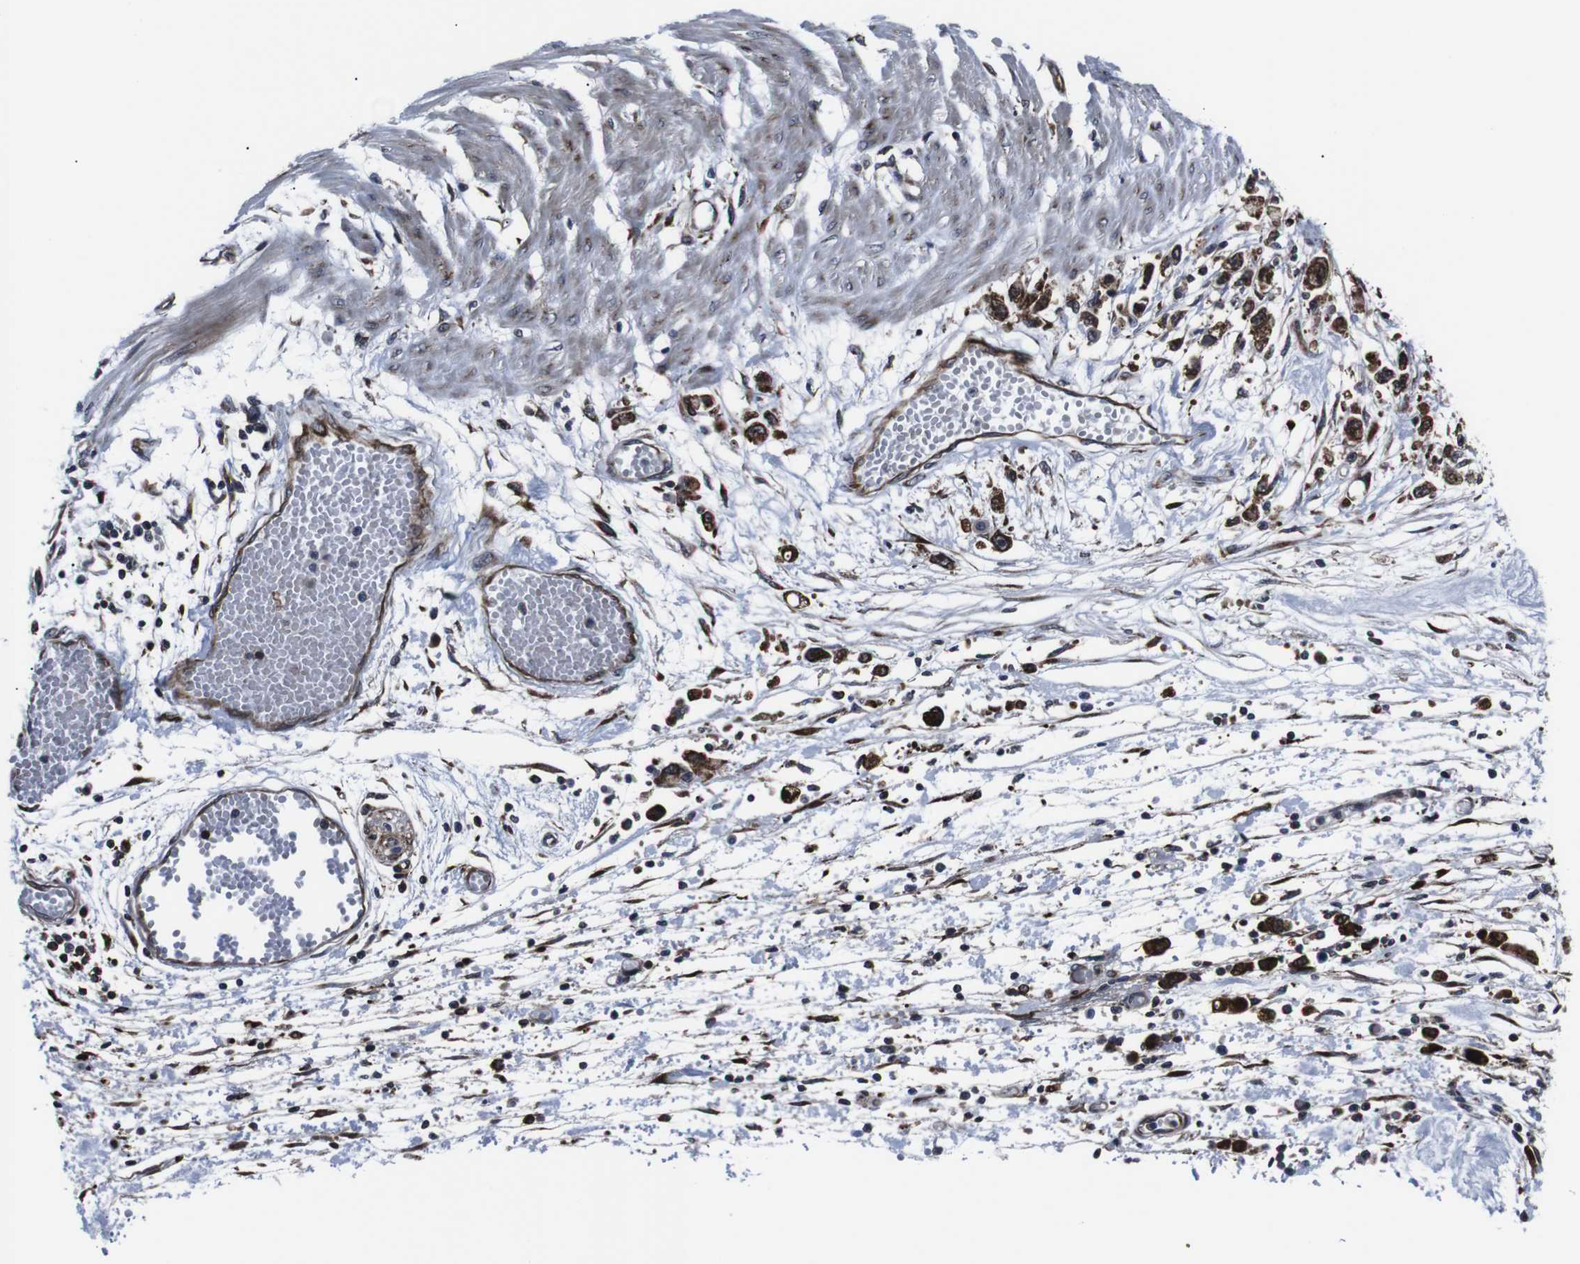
{"staining": {"intensity": "strong", "quantity": ">75%", "location": "cytoplasmic/membranous"}, "tissue": "stomach cancer", "cell_type": "Tumor cells", "image_type": "cancer", "snomed": [{"axis": "morphology", "description": "Adenocarcinoma, NOS"}, {"axis": "topography", "description": "Stomach"}], "caption": "This is a histology image of IHC staining of adenocarcinoma (stomach), which shows strong staining in the cytoplasmic/membranous of tumor cells.", "gene": "EIF4A2", "patient": {"sex": "female", "age": 59}}